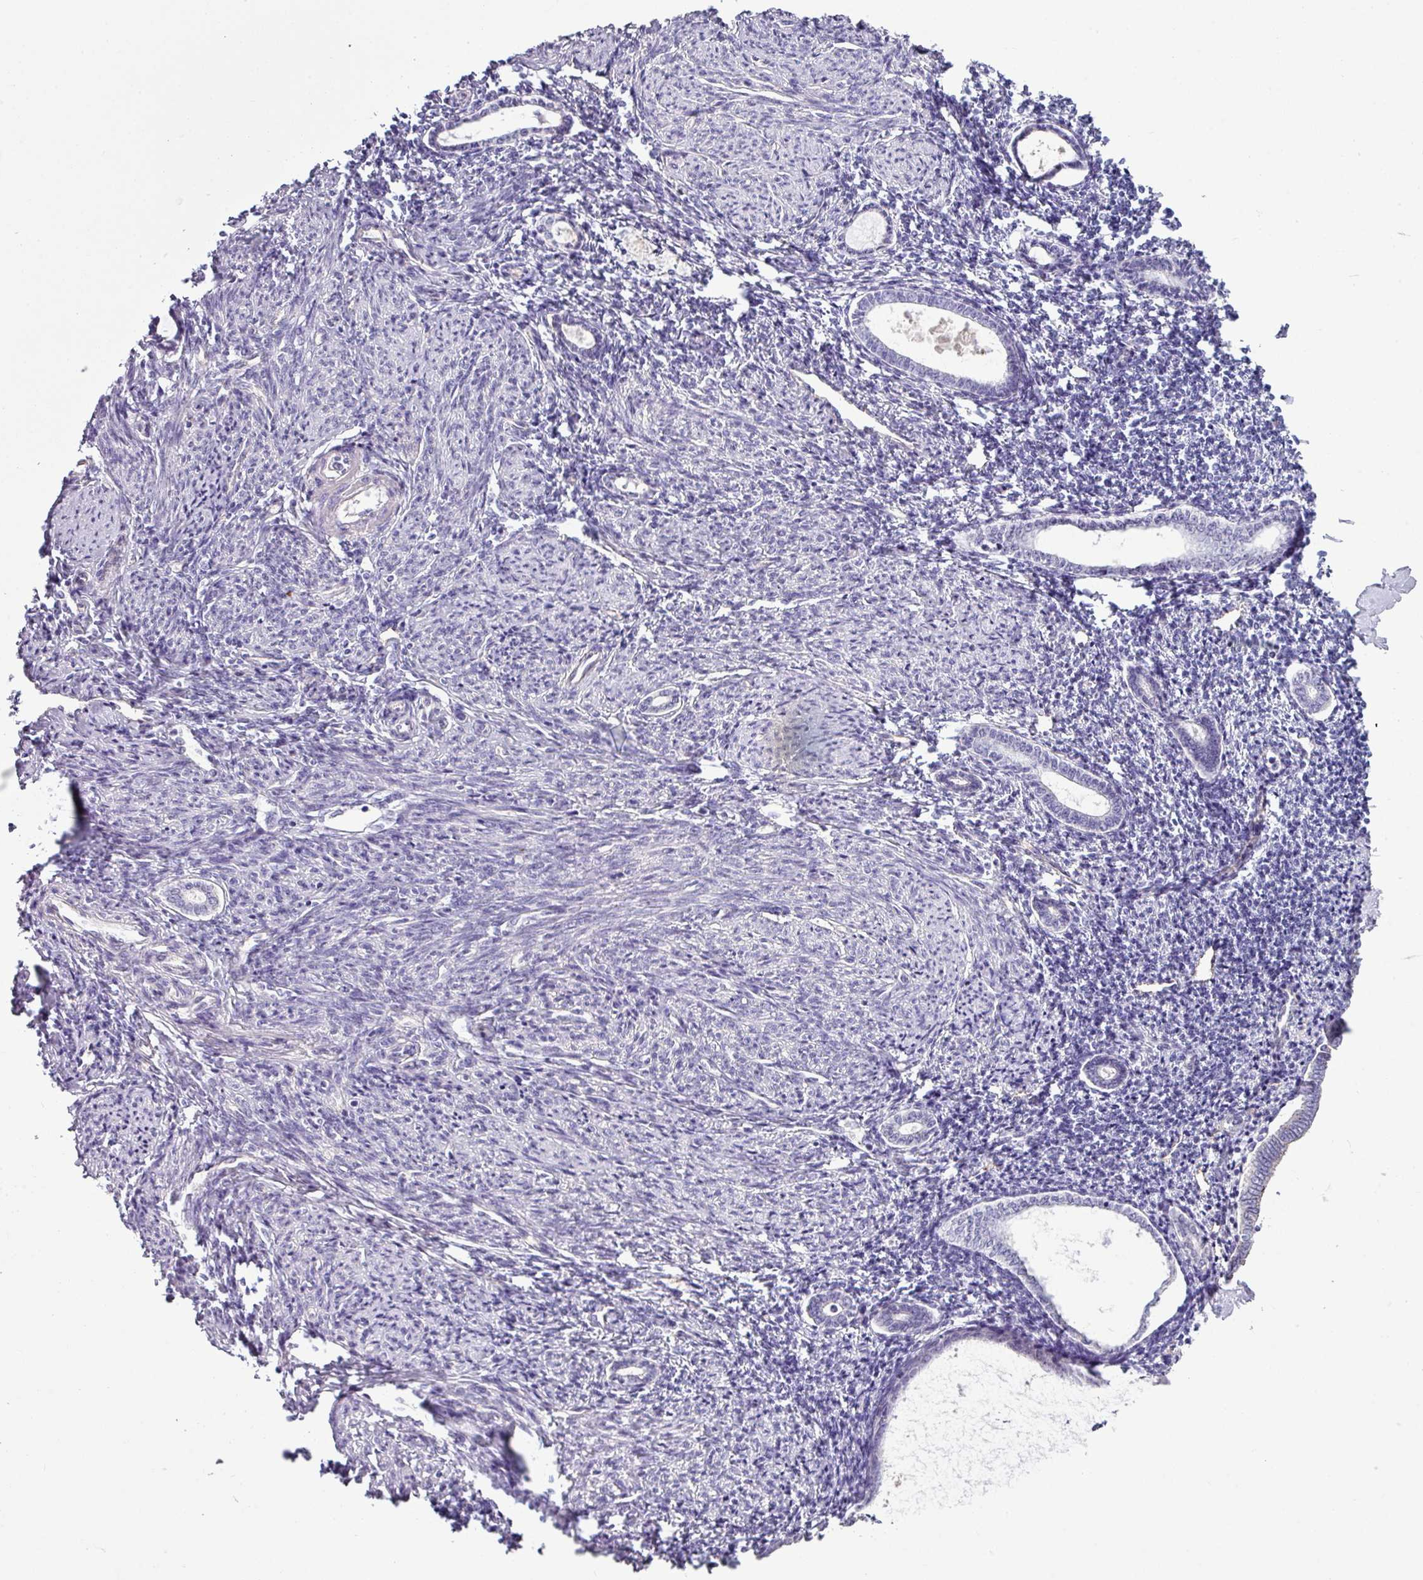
{"staining": {"intensity": "negative", "quantity": "none", "location": "none"}, "tissue": "endometrium", "cell_type": "Cells in endometrial stroma", "image_type": "normal", "snomed": [{"axis": "morphology", "description": "Normal tissue, NOS"}, {"axis": "topography", "description": "Endometrium"}], "caption": "This is a histopathology image of immunohistochemistry staining of normal endometrium, which shows no staining in cells in endometrial stroma. (Brightfield microscopy of DAB (3,3'-diaminobenzidine) immunohistochemistry at high magnification).", "gene": "TMEM178B", "patient": {"sex": "female", "age": 63}}